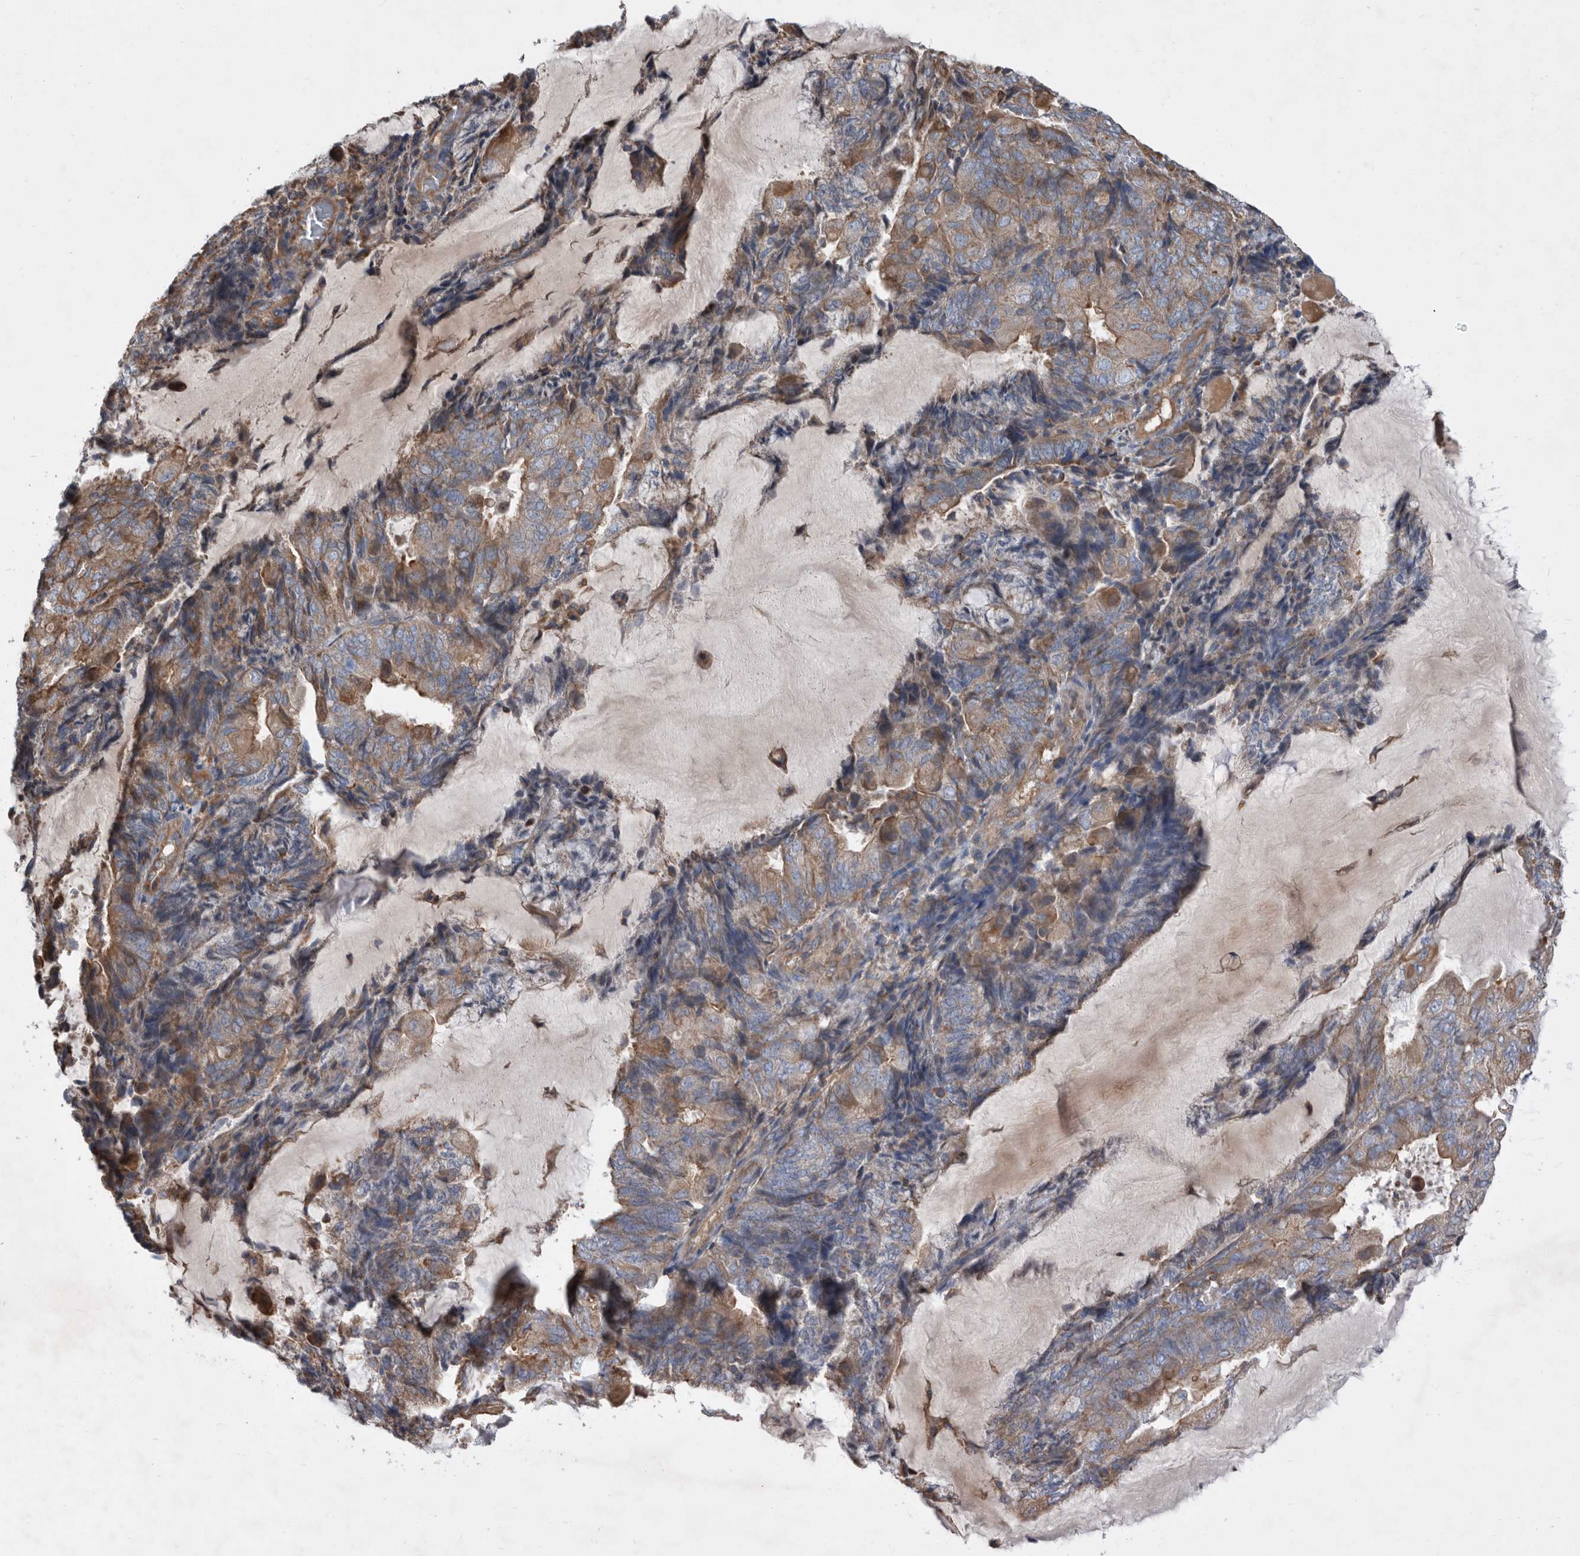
{"staining": {"intensity": "moderate", "quantity": ">75%", "location": "cytoplasmic/membranous"}, "tissue": "endometrial cancer", "cell_type": "Tumor cells", "image_type": "cancer", "snomed": [{"axis": "morphology", "description": "Adenocarcinoma, NOS"}, {"axis": "topography", "description": "Endometrium"}], "caption": "IHC photomicrograph of neoplastic tissue: human adenocarcinoma (endometrial) stained using immunohistochemistry (IHC) displays medium levels of moderate protein expression localized specifically in the cytoplasmic/membranous of tumor cells, appearing as a cytoplasmic/membranous brown color.", "gene": "ATP13A3", "patient": {"sex": "female", "age": 81}}